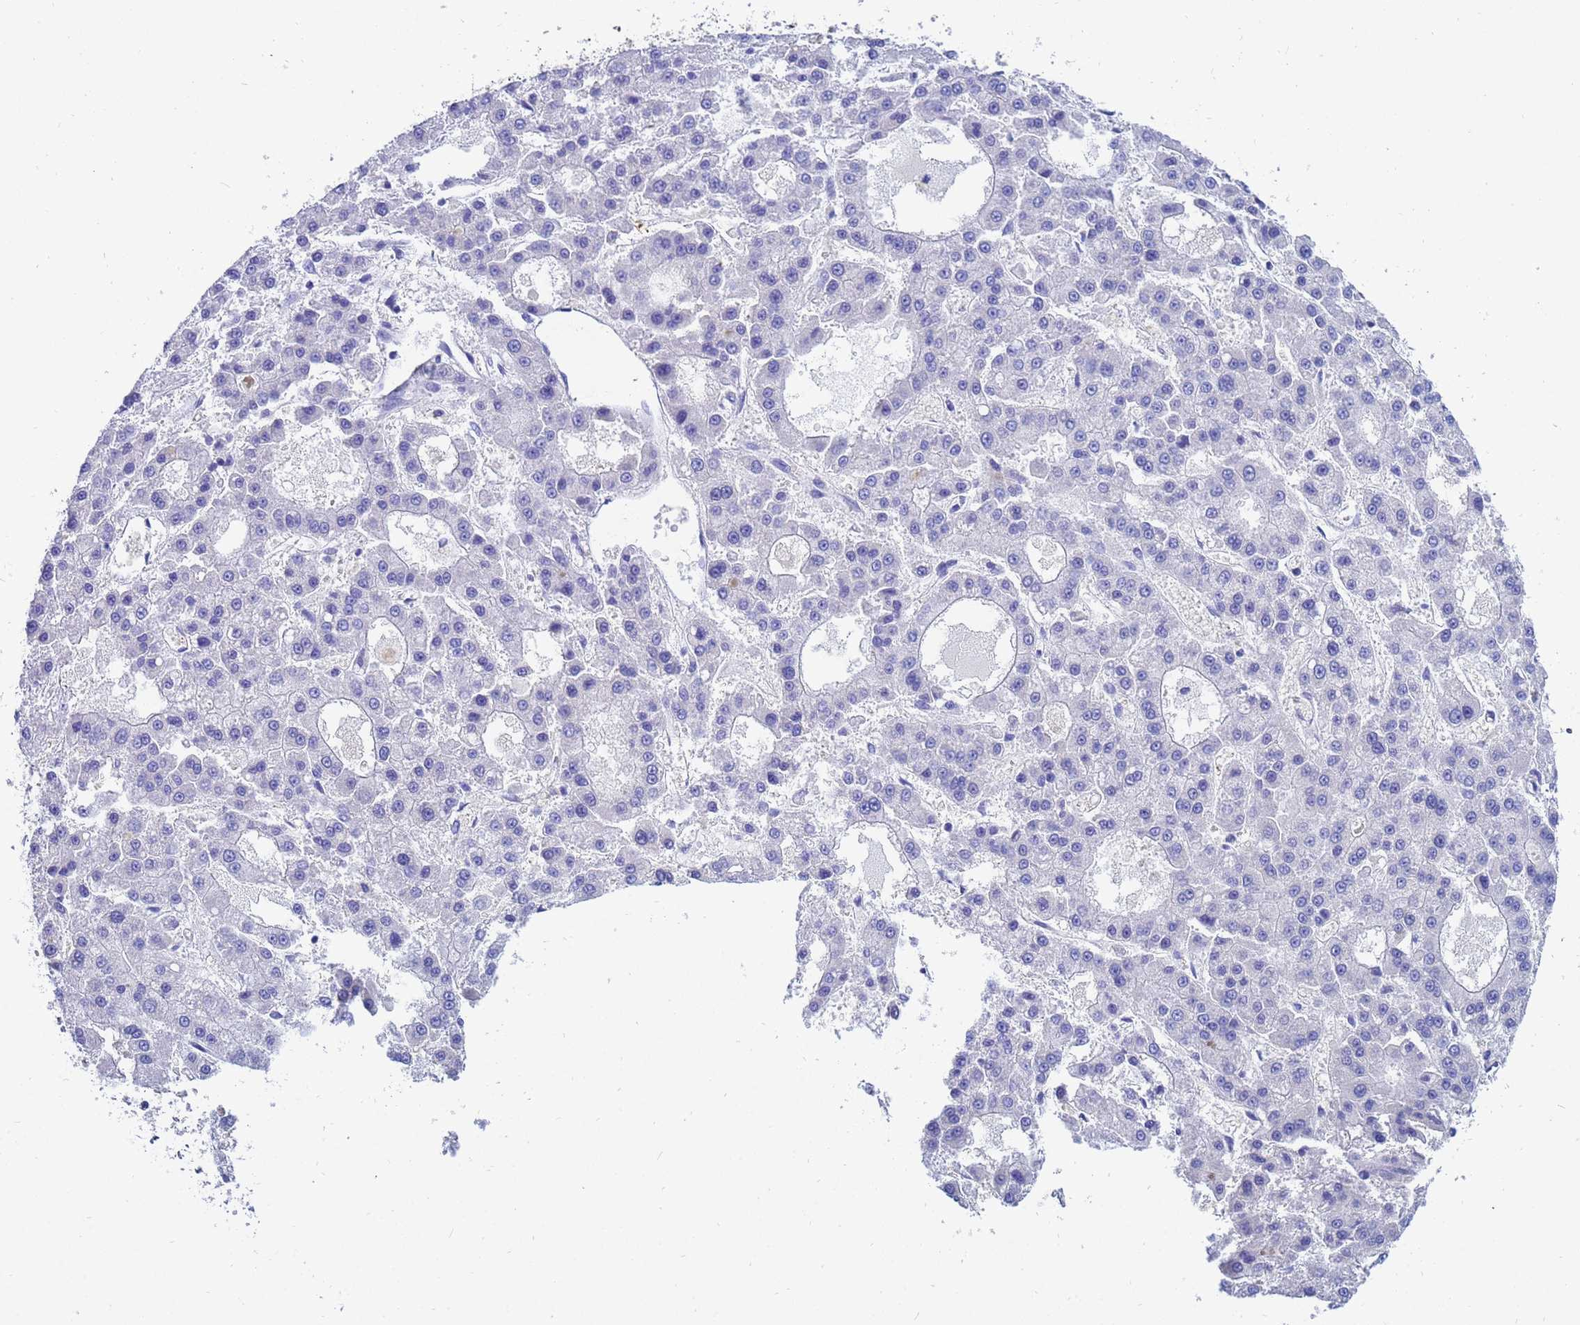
{"staining": {"intensity": "negative", "quantity": "none", "location": "none"}, "tissue": "liver cancer", "cell_type": "Tumor cells", "image_type": "cancer", "snomed": [{"axis": "morphology", "description": "Carcinoma, Hepatocellular, NOS"}, {"axis": "topography", "description": "Liver"}], "caption": "Liver cancer (hepatocellular carcinoma) was stained to show a protein in brown. There is no significant staining in tumor cells.", "gene": "UBE2O", "patient": {"sex": "male", "age": 70}}